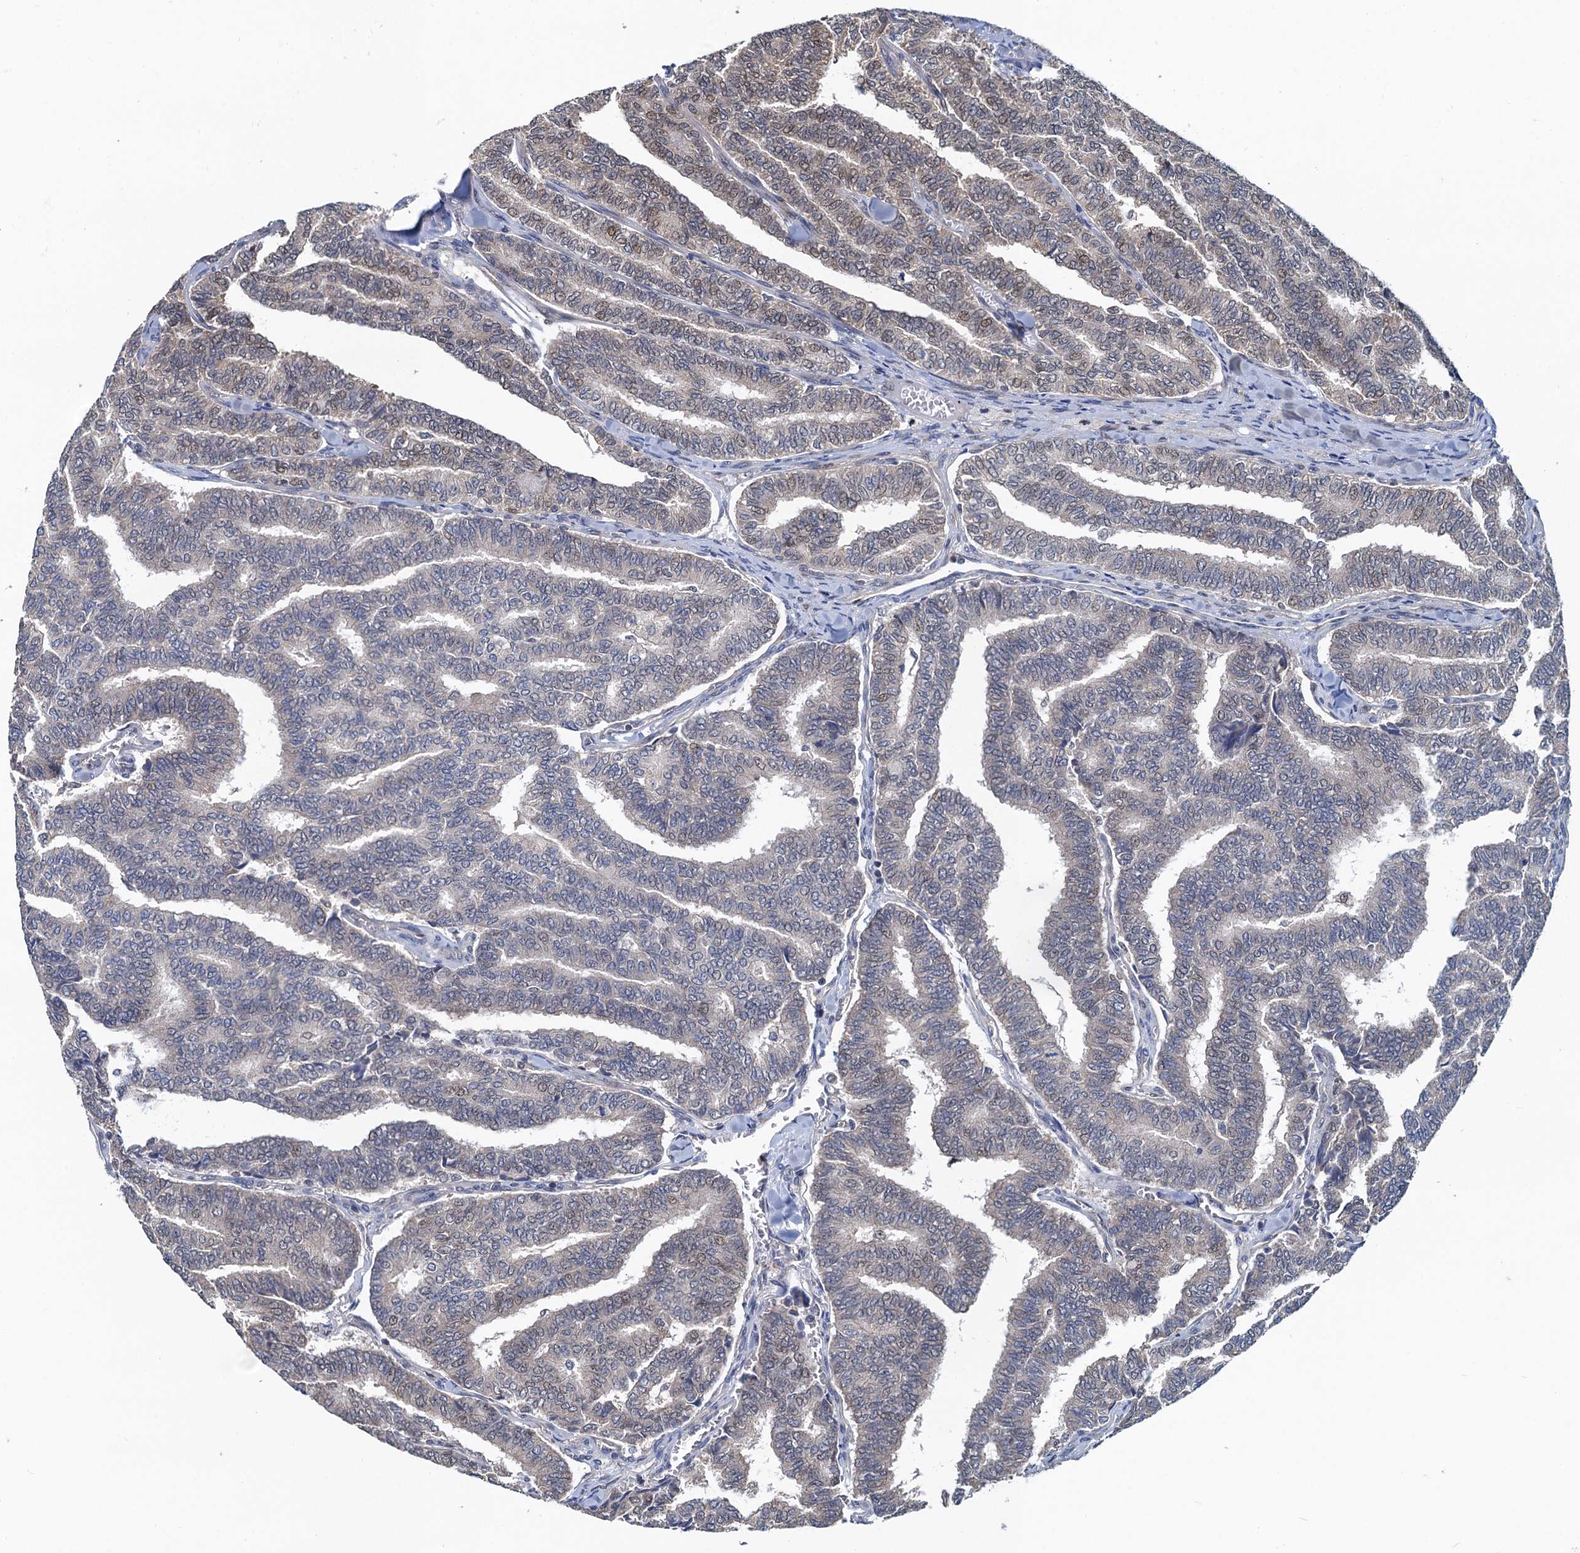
{"staining": {"intensity": "weak", "quantity": "<25%", "location": "nuclear"}, "tissue": "thyroid cancer", "cell_type": "Tumor cells", "image_type": "cancer", "snomed": [{"axis": "morphology", "description": "Papillary adenocarcinoma, NOS"}, {"axis": "topography", "description": "Thyroid gland"}], "caption": "An IHC histopathology image of thyroid cancer is shown. There is no staining in tumor cells of thyroid cancer.", "gene": "RNF125", "patient": {"sex": "female", "age": 35}}